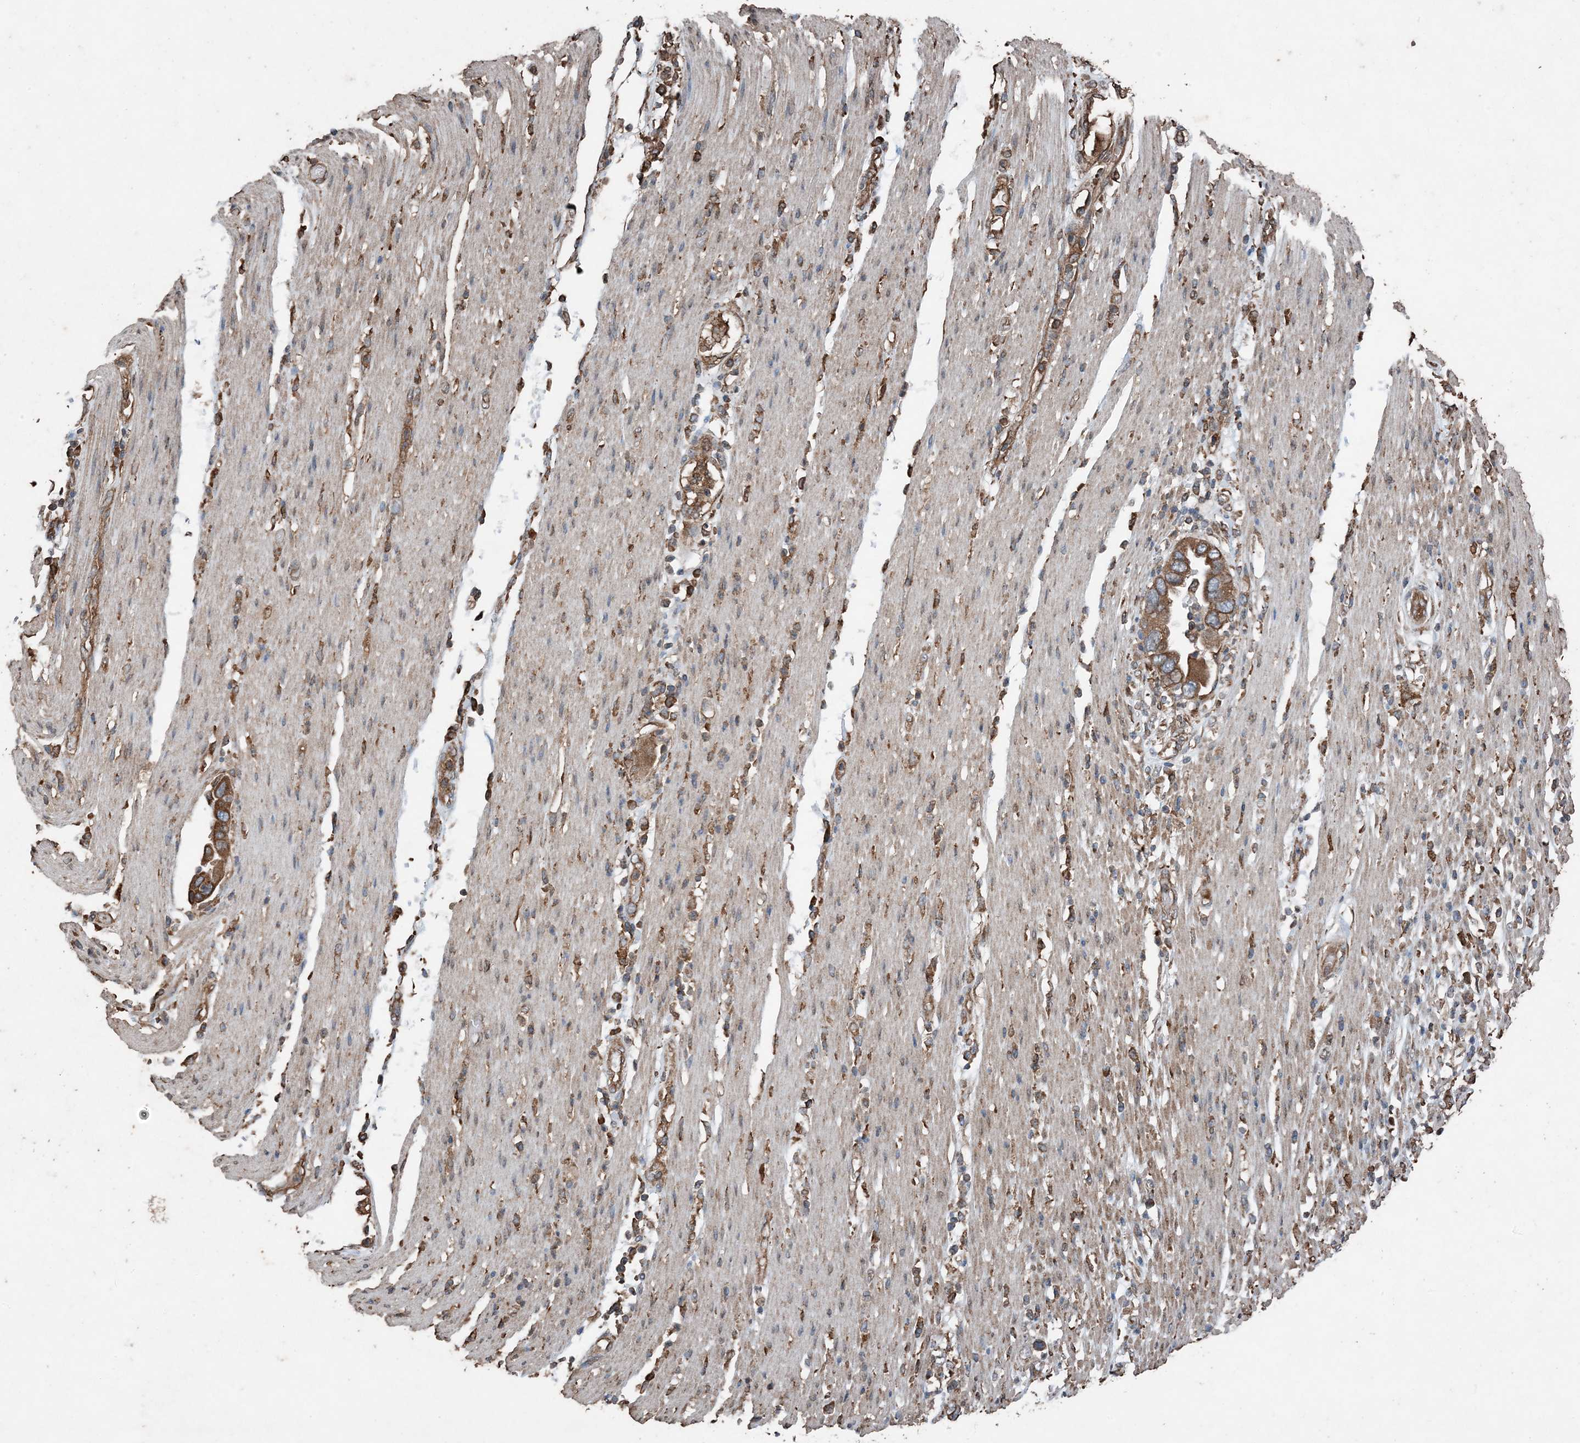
{"staining": {"intensity": "moderate", "quantity": ">75%", "location": "cytoplasmic/membranous"}, "tissue": "pancreatic cancer", "cell_type": "Tumor cells", "image_type": "cancer", "snomed": [{"axis": "morphology", "description": "Adenocarcinoma, NOS"}, {"axis": "topography", "description": "Pancreas"}], "caption": "IHC histopathology image of neoplastic tissue: pancreatic cancer stained using immunohistochemistry displays medium levels of moderate protein expression localized specifically in the cytoplasmic/membranous of tumor cells, appearing as a cytoplasmic/membranous brown color.", "gene": "PDIA6", "patient": {"sex": "female", "age": 71}}